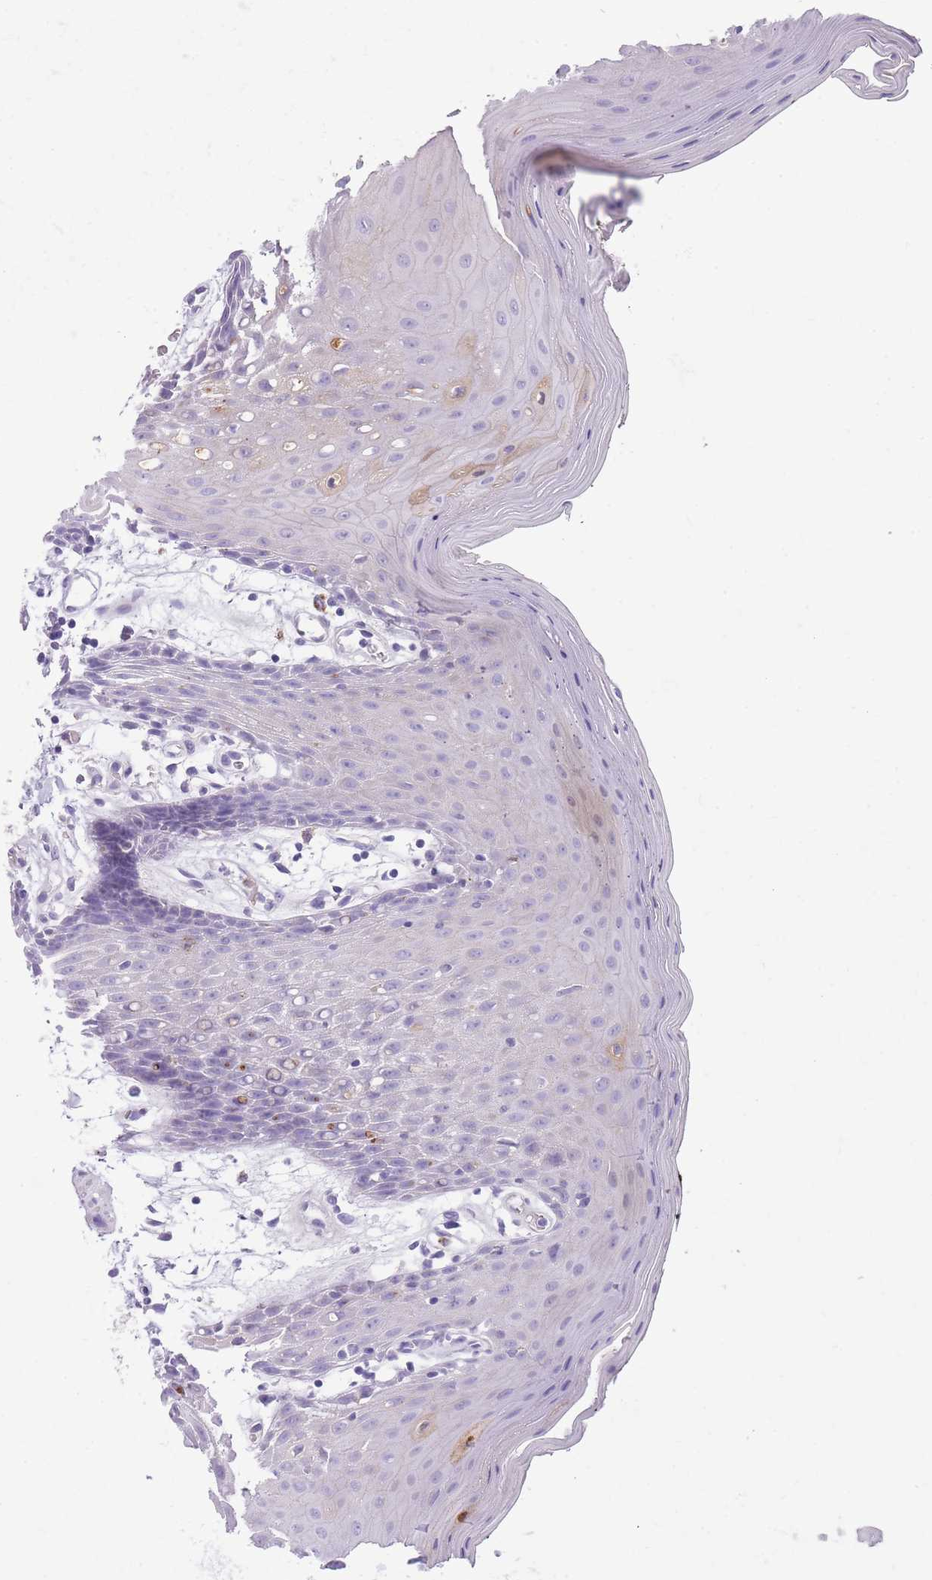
{"staining": {"intensity": "weak", "quantity": "25%-75%", "location": "cytoplasmic/membranous"}, "tissue": "oral mucosa", "cell_type": "Squamous epithelial cells", "image_type": "normal", "snomed": [{"axis": "morphology", "description": "Normal tissue, NOS"}, {"axis": "topography", "description": "Oral tissue"}, {"axis": "topography", "description": "Tounge, NOS"}], "caption": "Oral mucosa stained for a protein (brown) reveals weak cytoplasmic/membranous positive staining in about 25%-75% of squamous epithelial cells.", "gene": "GNAT1", "patient": {"sex": "female", "age": 59}}